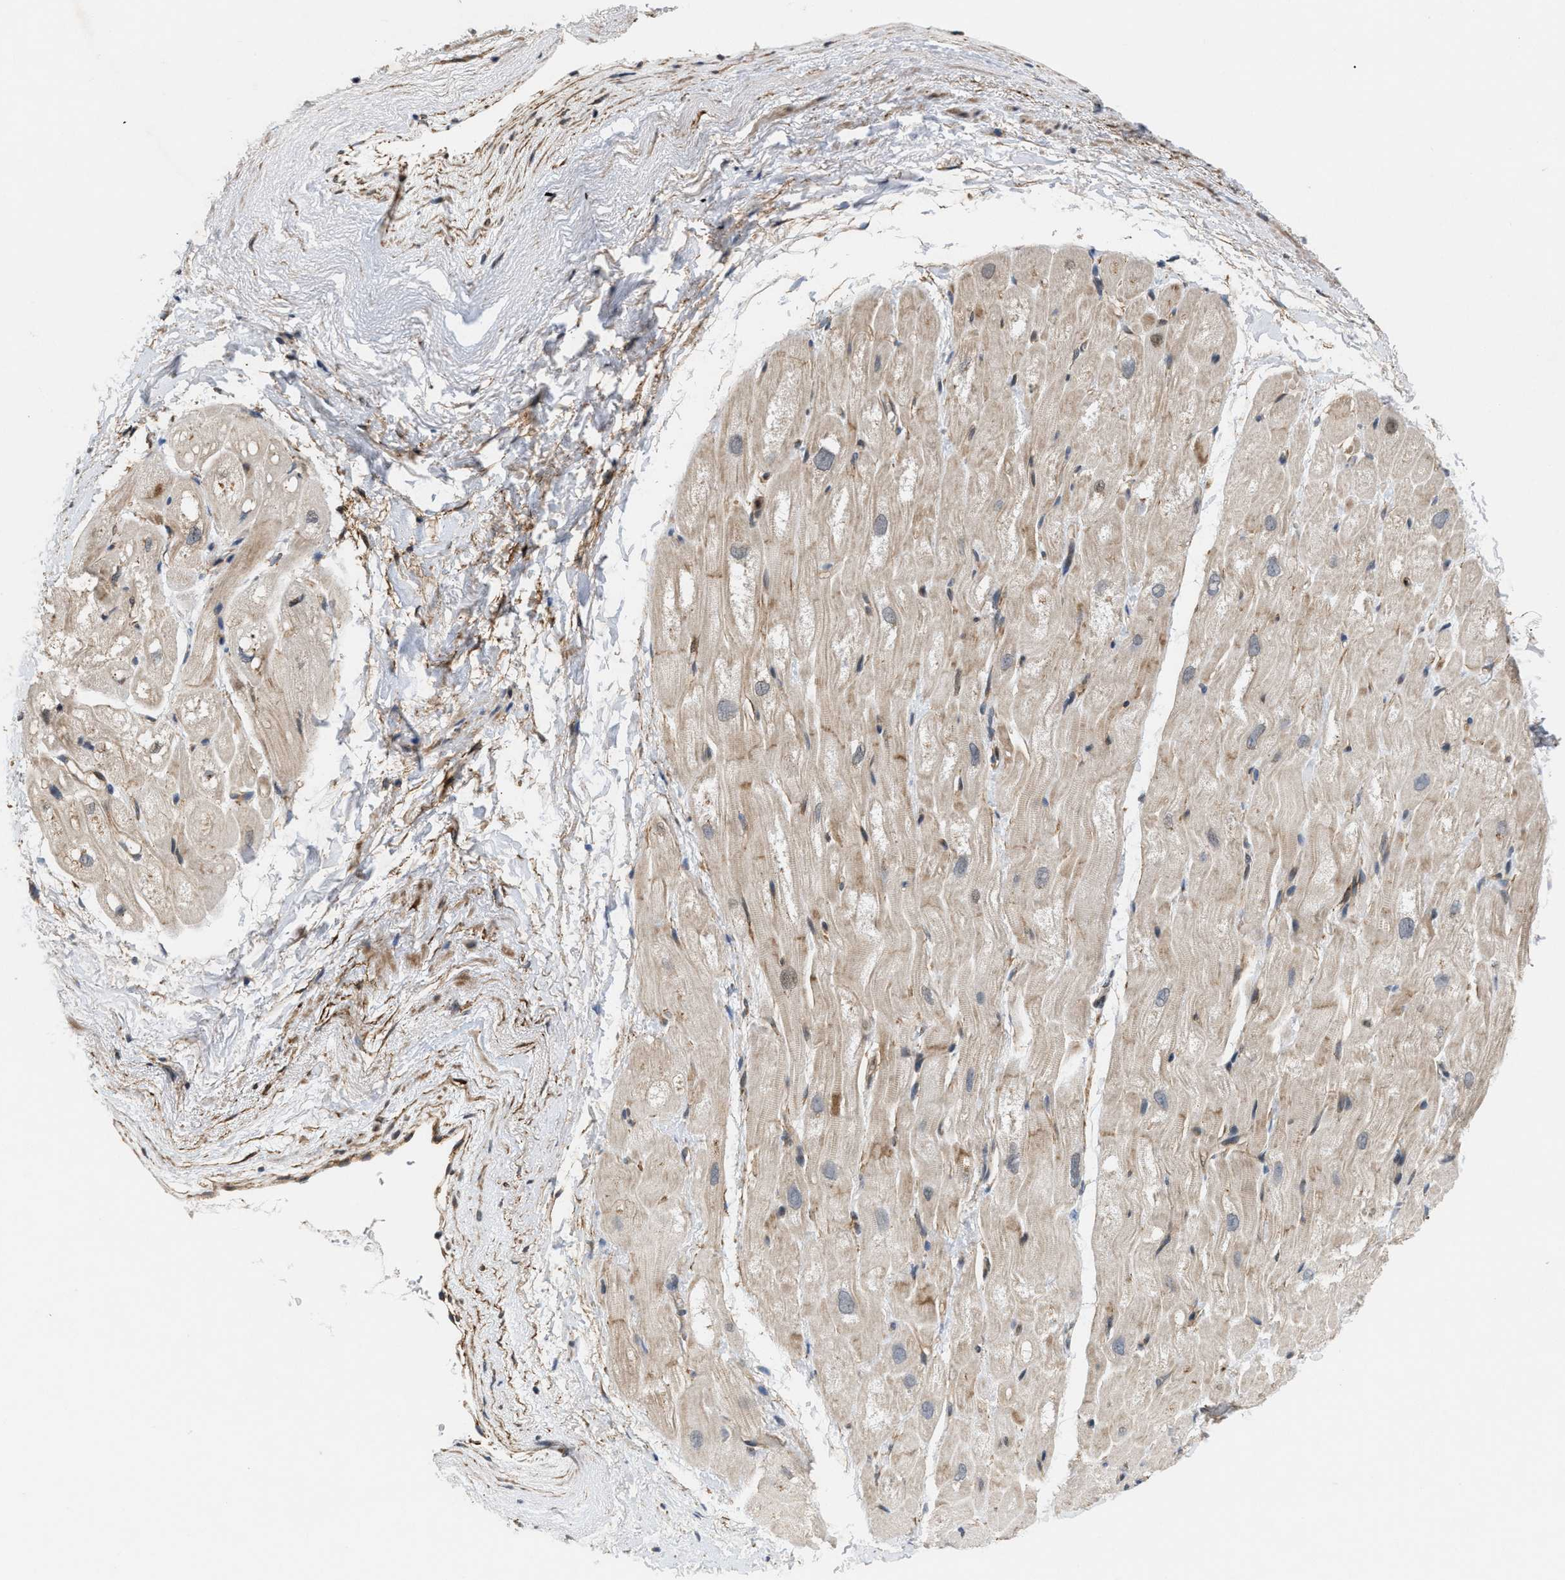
{"staining": {"intensity": "weak", "quantity": "25%-75%", "location": "cytoplasmic/membranous"}, "tissue": "heart muscle", "cell_type": "Cardiomyocytes", "image_type": "normal", "snomed": [{"axis": "morphology", "description": "Normal tissue, NOS"}, {"axis": "topography", "description": "Heart"}], "caption": "Immunohistochemical staining of normal human heart muscle reveals 25%-75% levels of weak cytoplasmic/membranous protein expression in about 25%-75% of cardiomyocytes.", "gene": "MFSD6", "patient": {"sex": "male", "age": 49}}